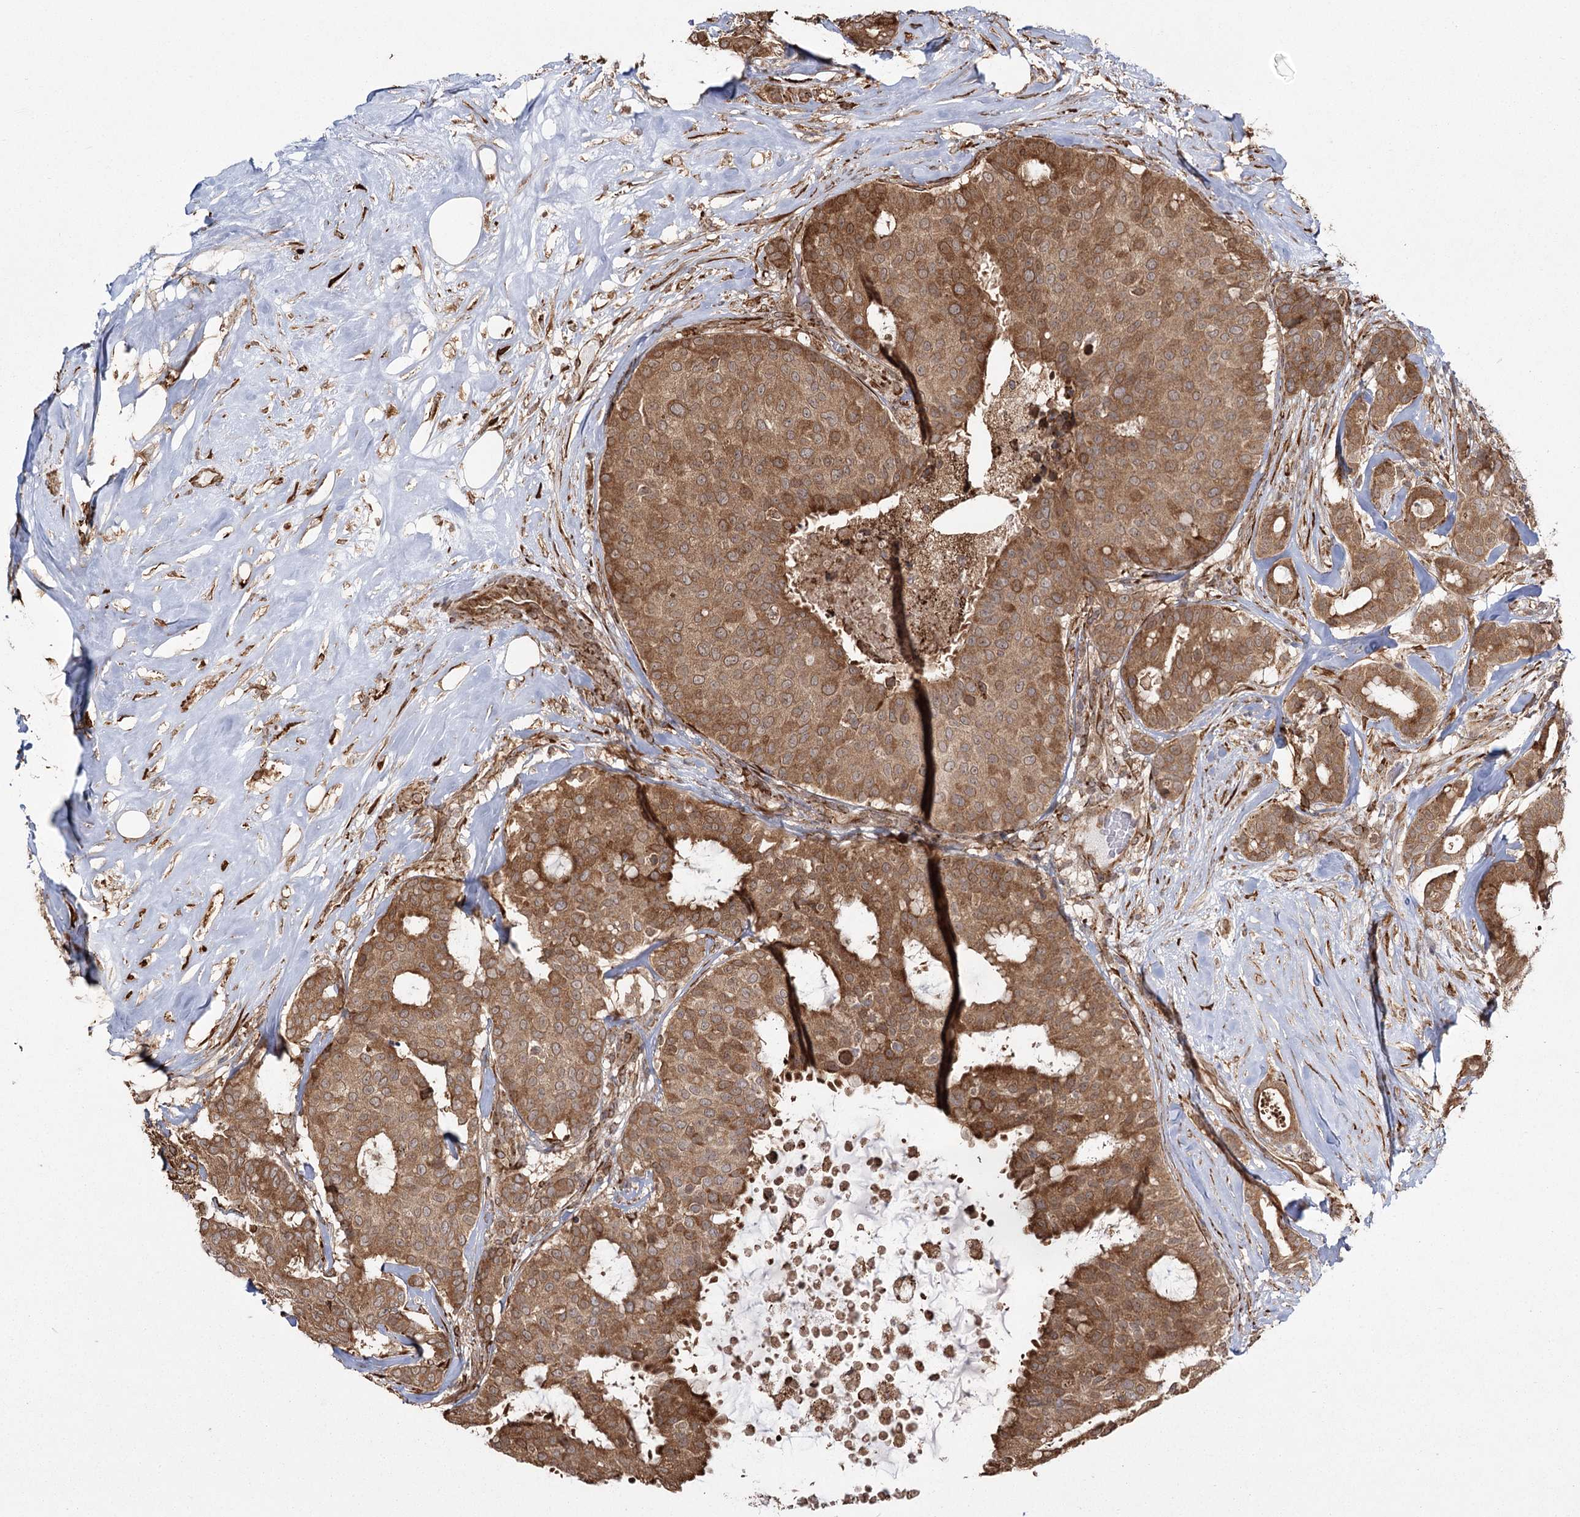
{"staining": {"intensity": "moderate", "quantity": ">75%", "location": "cytoplasmic/membranous"}, "tissue": "breast cancer", "cell_type": "Tumor cells", "image_type": "cancer", "snomed": [{"axis": "morphology", "description": "Duct carcinoma"}, {"axis": "topography", "description": "Breast"}], "caption": "This is an image of immunohistochemistry (IHC) staining of intraductal carcinoma (breast), which shows moderate staining in the cytoplasmic/membranous of tumor cells.", "gene": "FAM13A", "patient": {"sex": "female", "age": 75}}